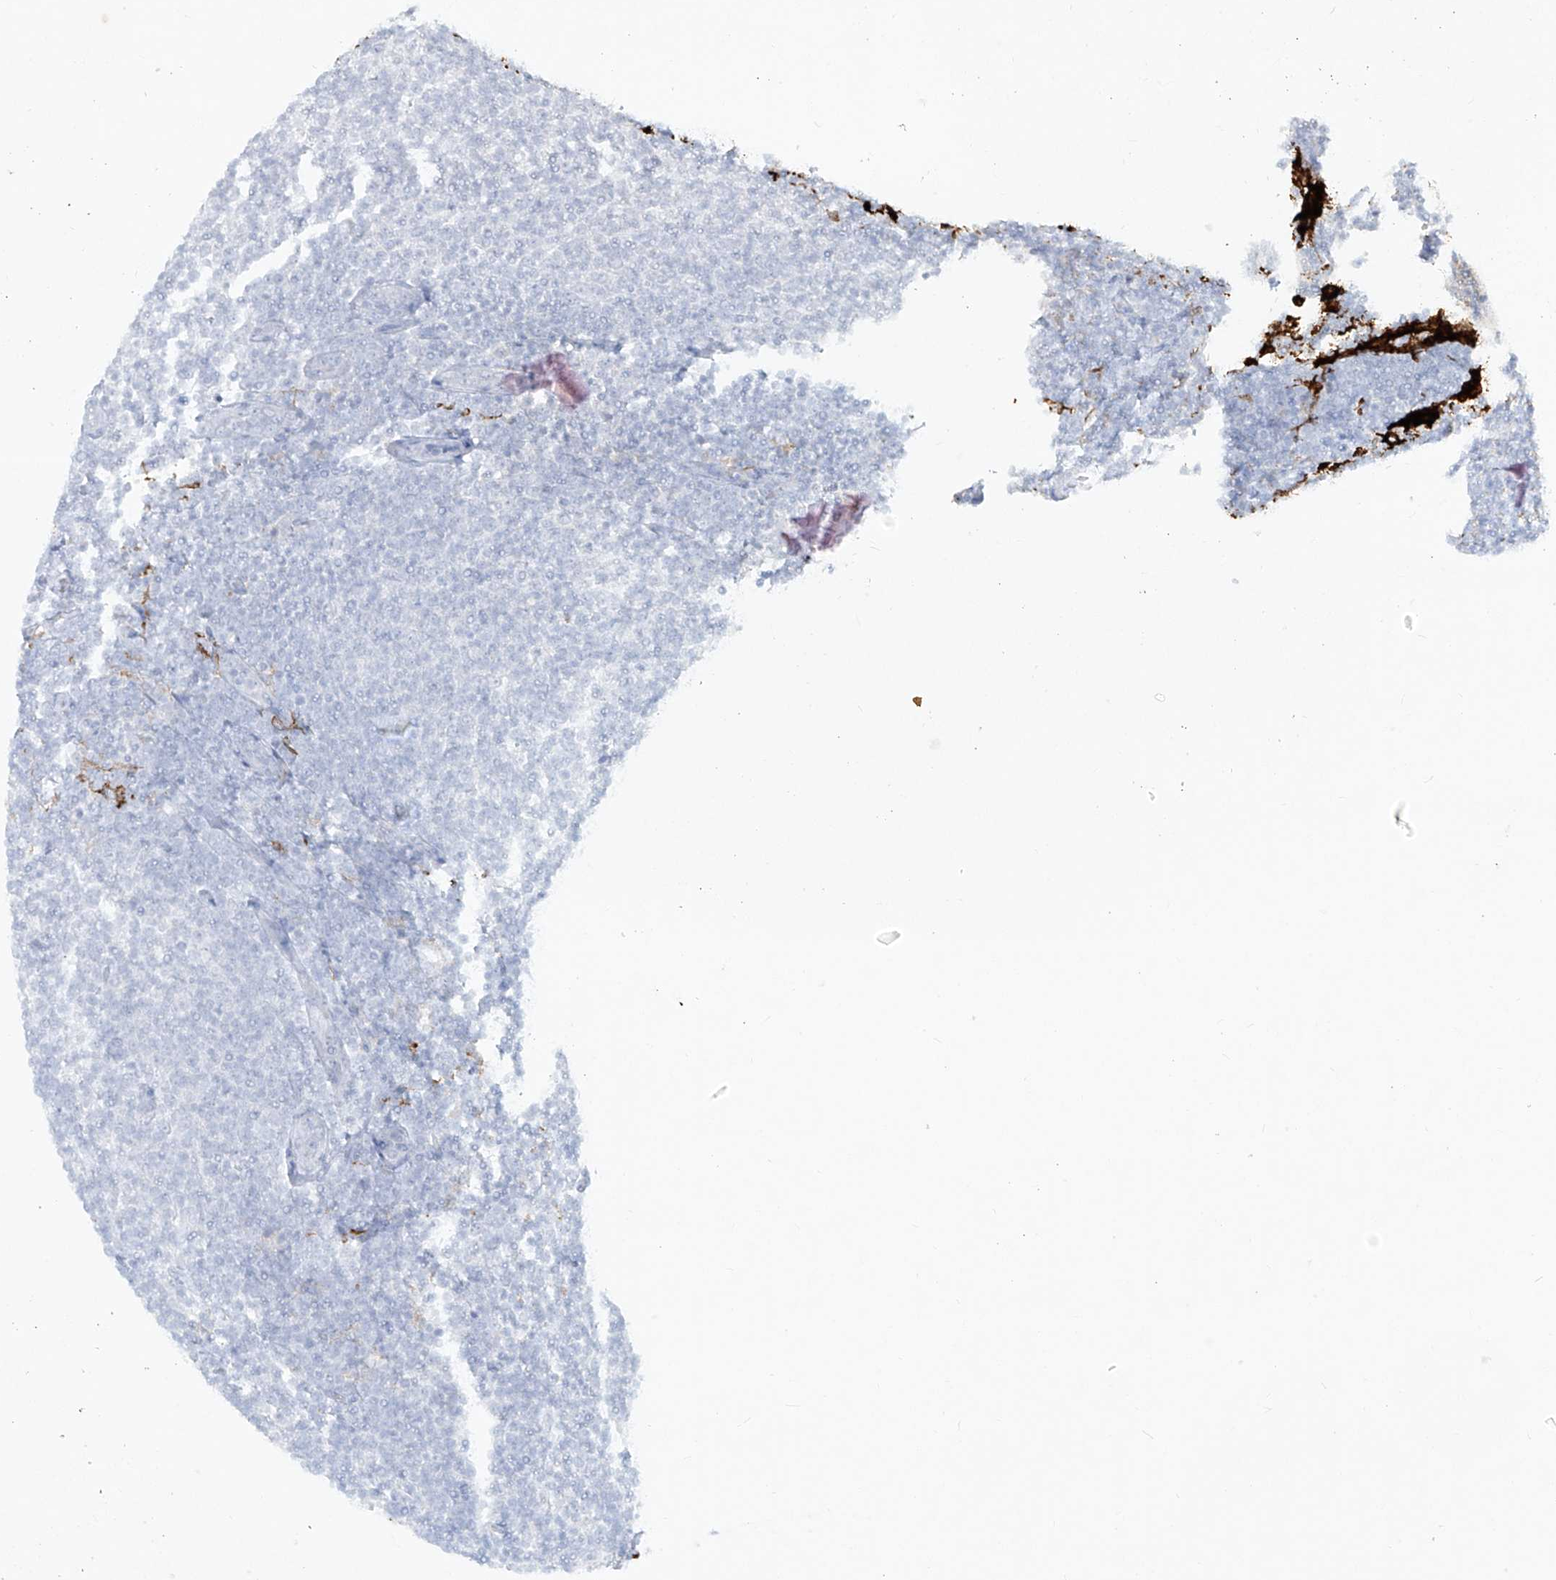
{"staining": {"intensity": "negative", "quantity": "none", "location": "none"}, "tissue": "lymphoma", "cell_type": "Tumor cells", "image_type": "cancer", "snomed": [{"axis": "morphology", "description": "Malignant lymphoma, non-Hodgkin's type, Low grade"}, {"axis": "topography", "description": "Lymph node"}], "caption": "Immunohistochemistry photomicrograph of human malignant lymphoma, non-Hodgkin's type (low-grade) stained for a protein (brown), which exhibits no positivity in tumor cells.", "gene": "CD209", "patient": {"sex": "male", "age": 66}}